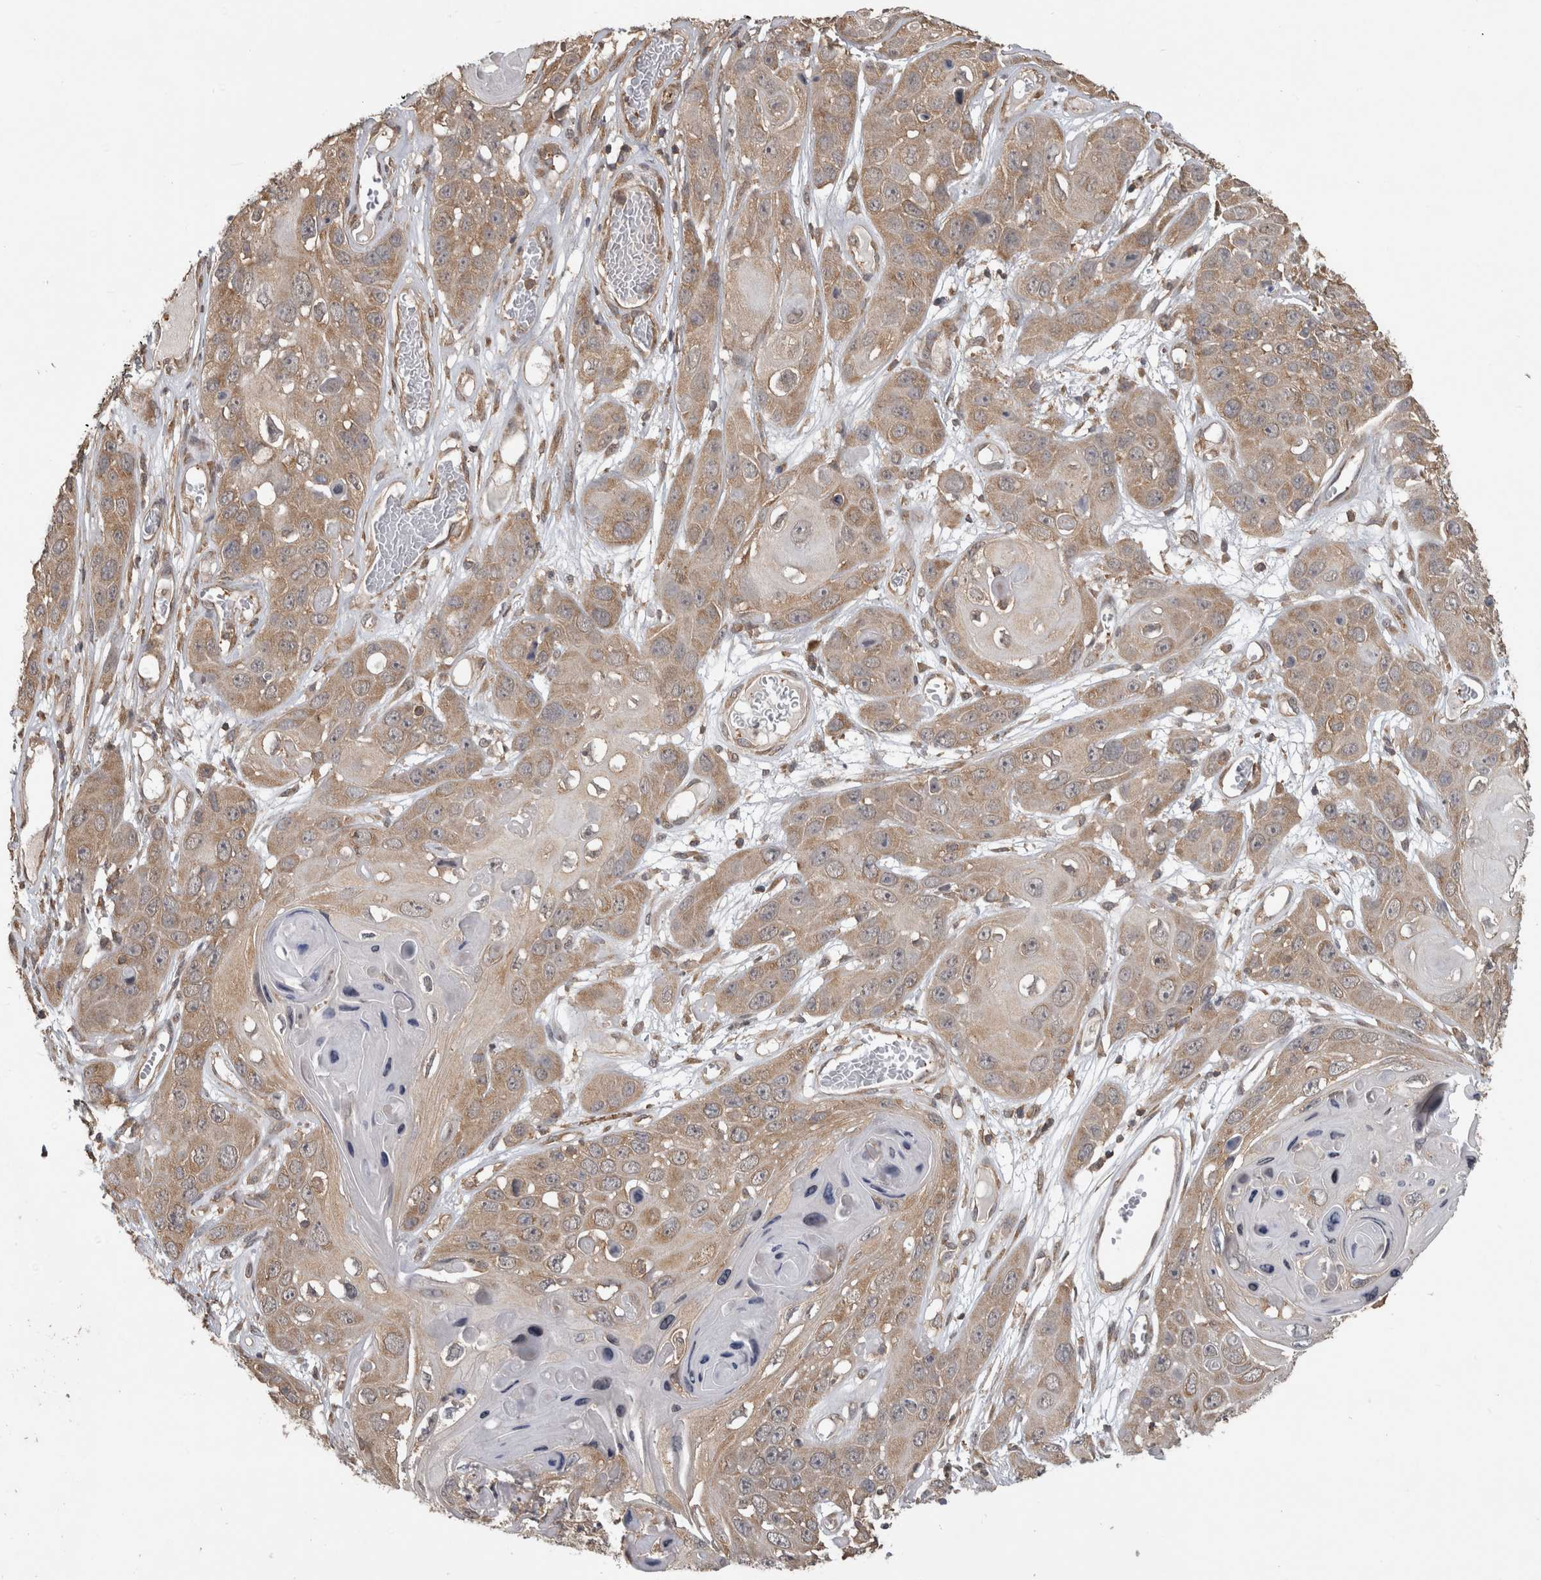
{"staining": {"intensity": "moderate", "quantity": ">75%", "location": "cytoplasmic/membranous"}, "tissue": "skin cancer", "cell_type": "Tumor cells", "image_type": "cancer", "snomed": [{"axis": "morphology", "description": "Squamous cell carcinoma, NOS"}, {"axis": "topography", "description": "Skin"}], "caption": "This photomicrograph demonstrates IHC staining of skin cancer (squamous cell carcinoma), with medium moderate cytoplasmic/membranous expression in about >75% of tumor cells.", "gene": "ATXN2", "patient": {"sex": "male", "age": 55}}